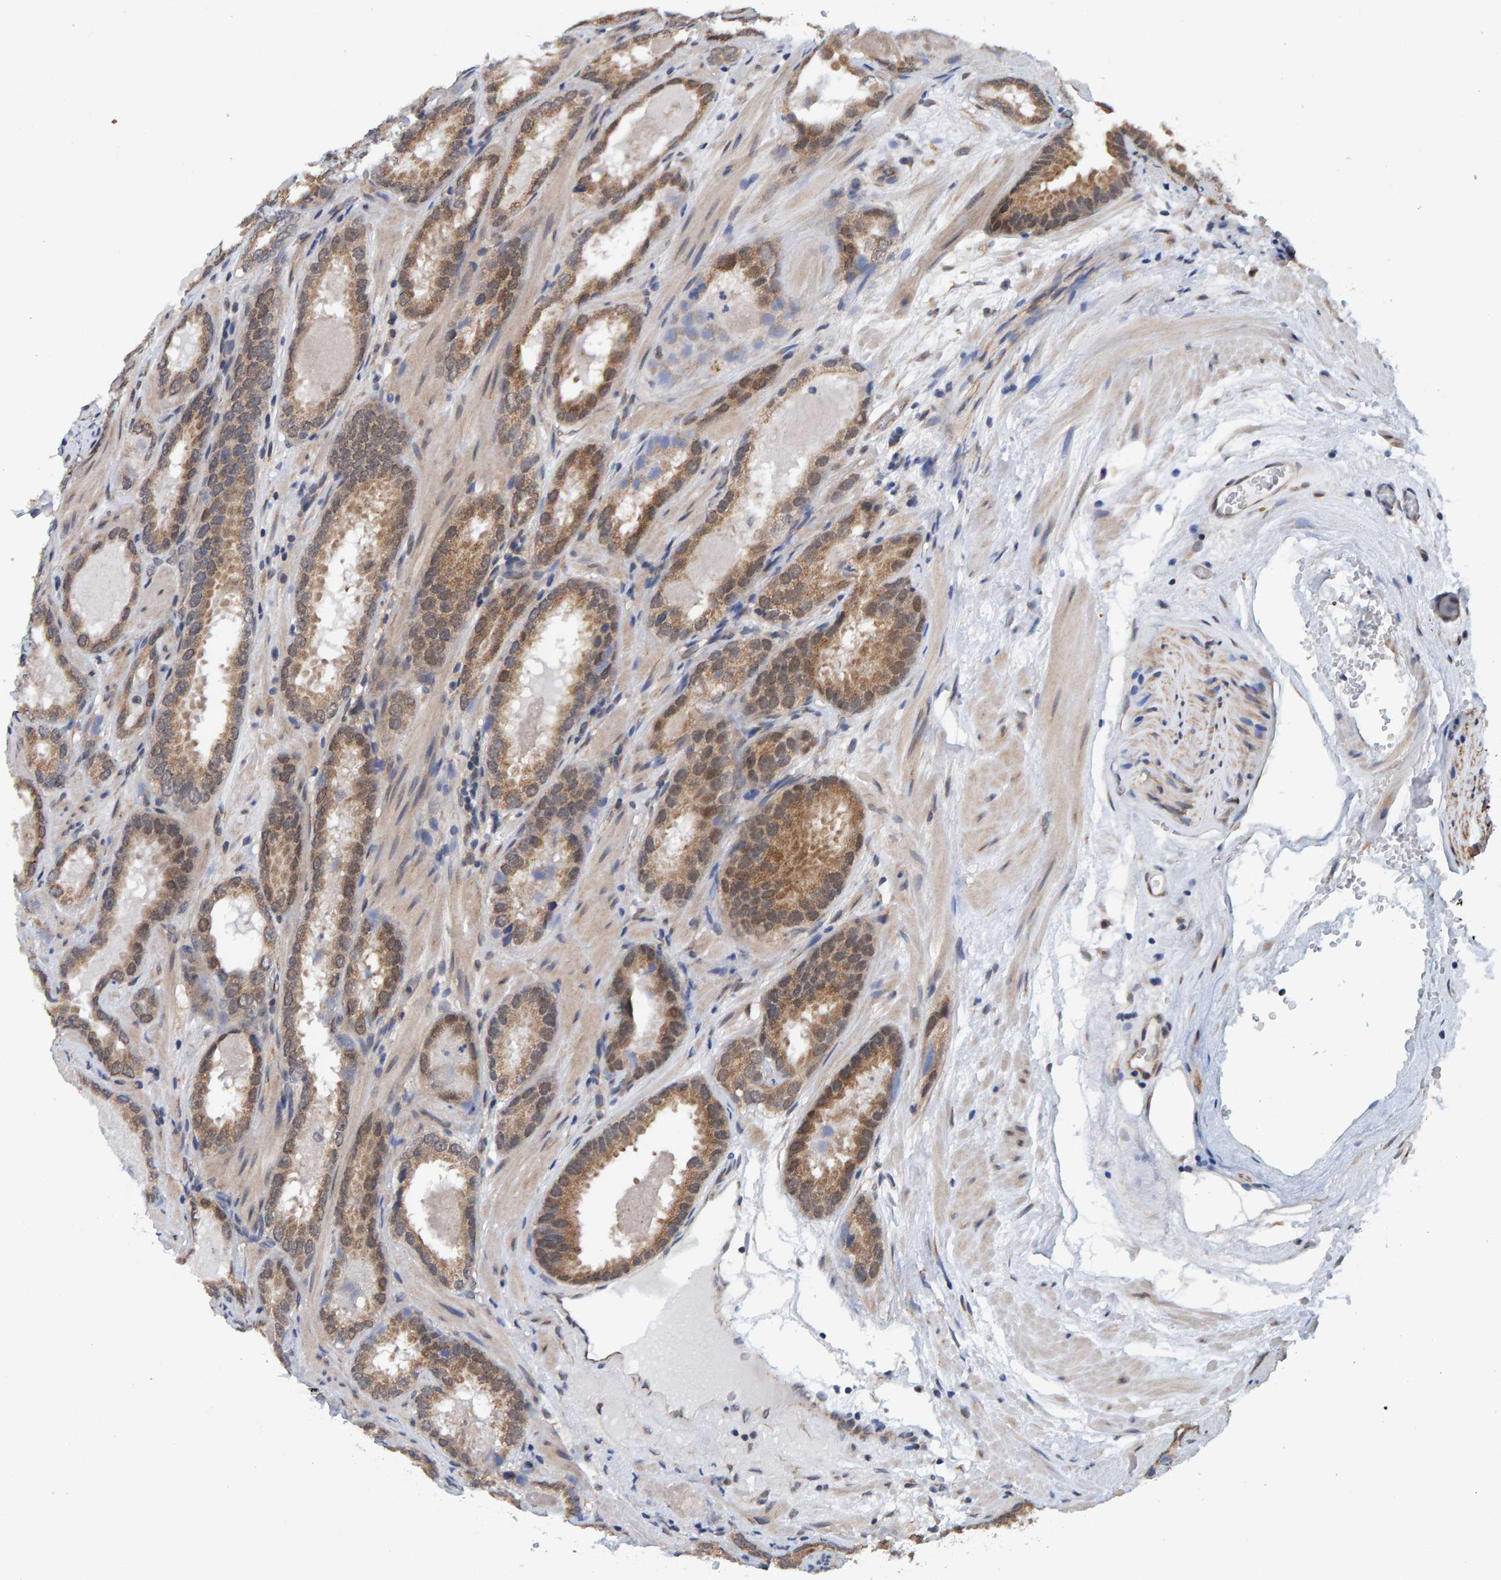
{"staining": {"intensity": "moderate", "quantity": ">75%", "location": "cytoplasmic/membranous"}, "tissue": "prostate cancer", "cell_type": "Tumor cells", "image_type": "cancer", "snomed": [{"axis": "morphology", "description": "Adenocarcinoma, Low grade"}, {"axis": "topography", "description": "Prostate"}], "caption": "Protein positivity by immunohistochemistry exhibits moderate cytoplasmic/membranous expression in about >75% of tumor cells in low-grade adenocarcinoma (prostate). (IHC, brightfield microscopy, high magnification).", "gene": "SCRN2", "patient": {"sex": "male", "age": 51}}